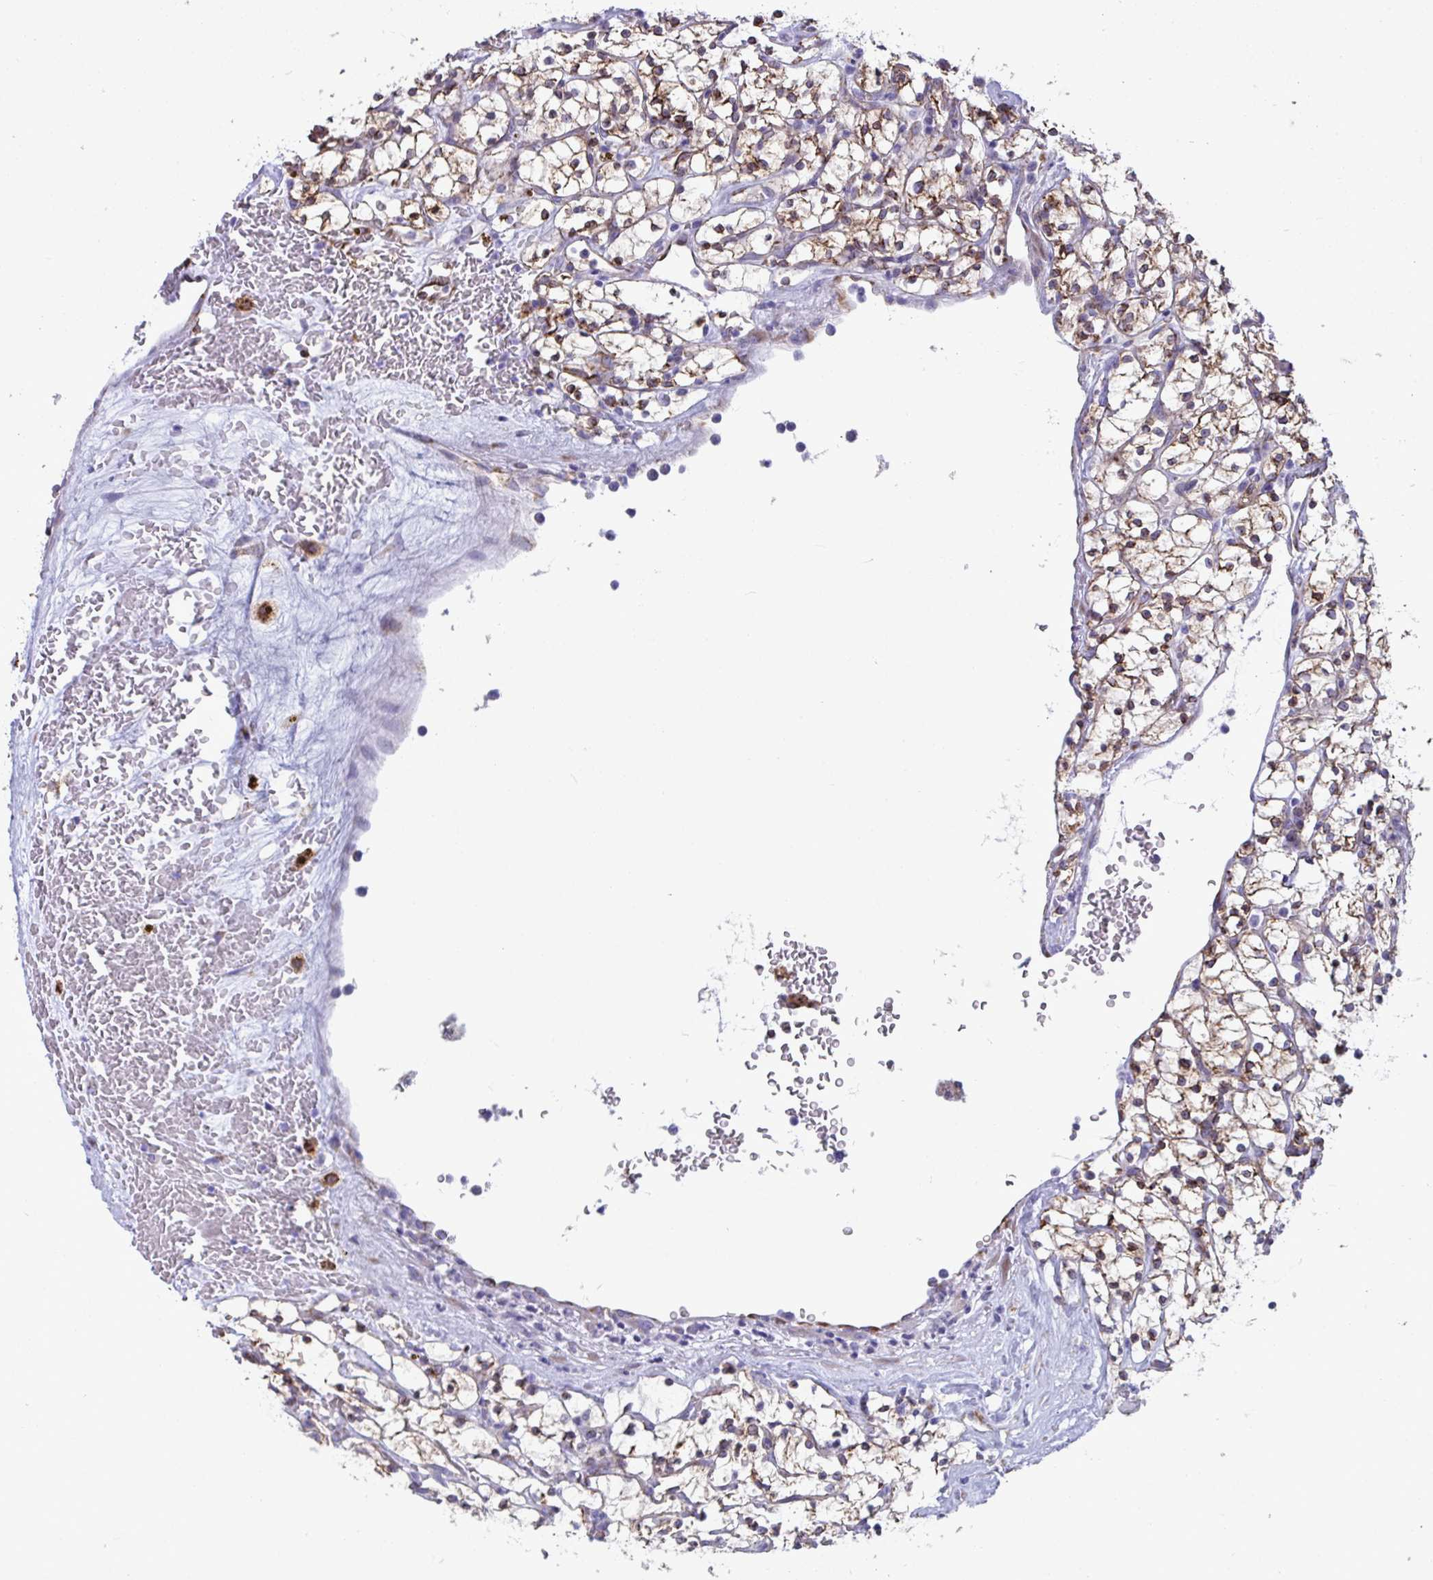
{"staining": {"intensity": "moderate", "quantity": ">75%", "location": "cytoplasmic/membranous"}, "tissue": "renal cancer", "cell_type": "Tumor cells", "image_type": "cancer", "snomed": [{"axis": "morphology", "description": "Adenocarcinoma, NOS"}, {"axis": "topography", "description": "Kidney"}], "caption": "Immunohistochemical staining of renal cancer (adenocarcinoma) displays medium levels of moderate cytoplasmic/membranous staining in approximately >75% of tumor cells. (Brightfield microscopy of DAB IHC at high magnification).", "gene": "ASPH", "patient": {"sex": "female", "age": 64}}